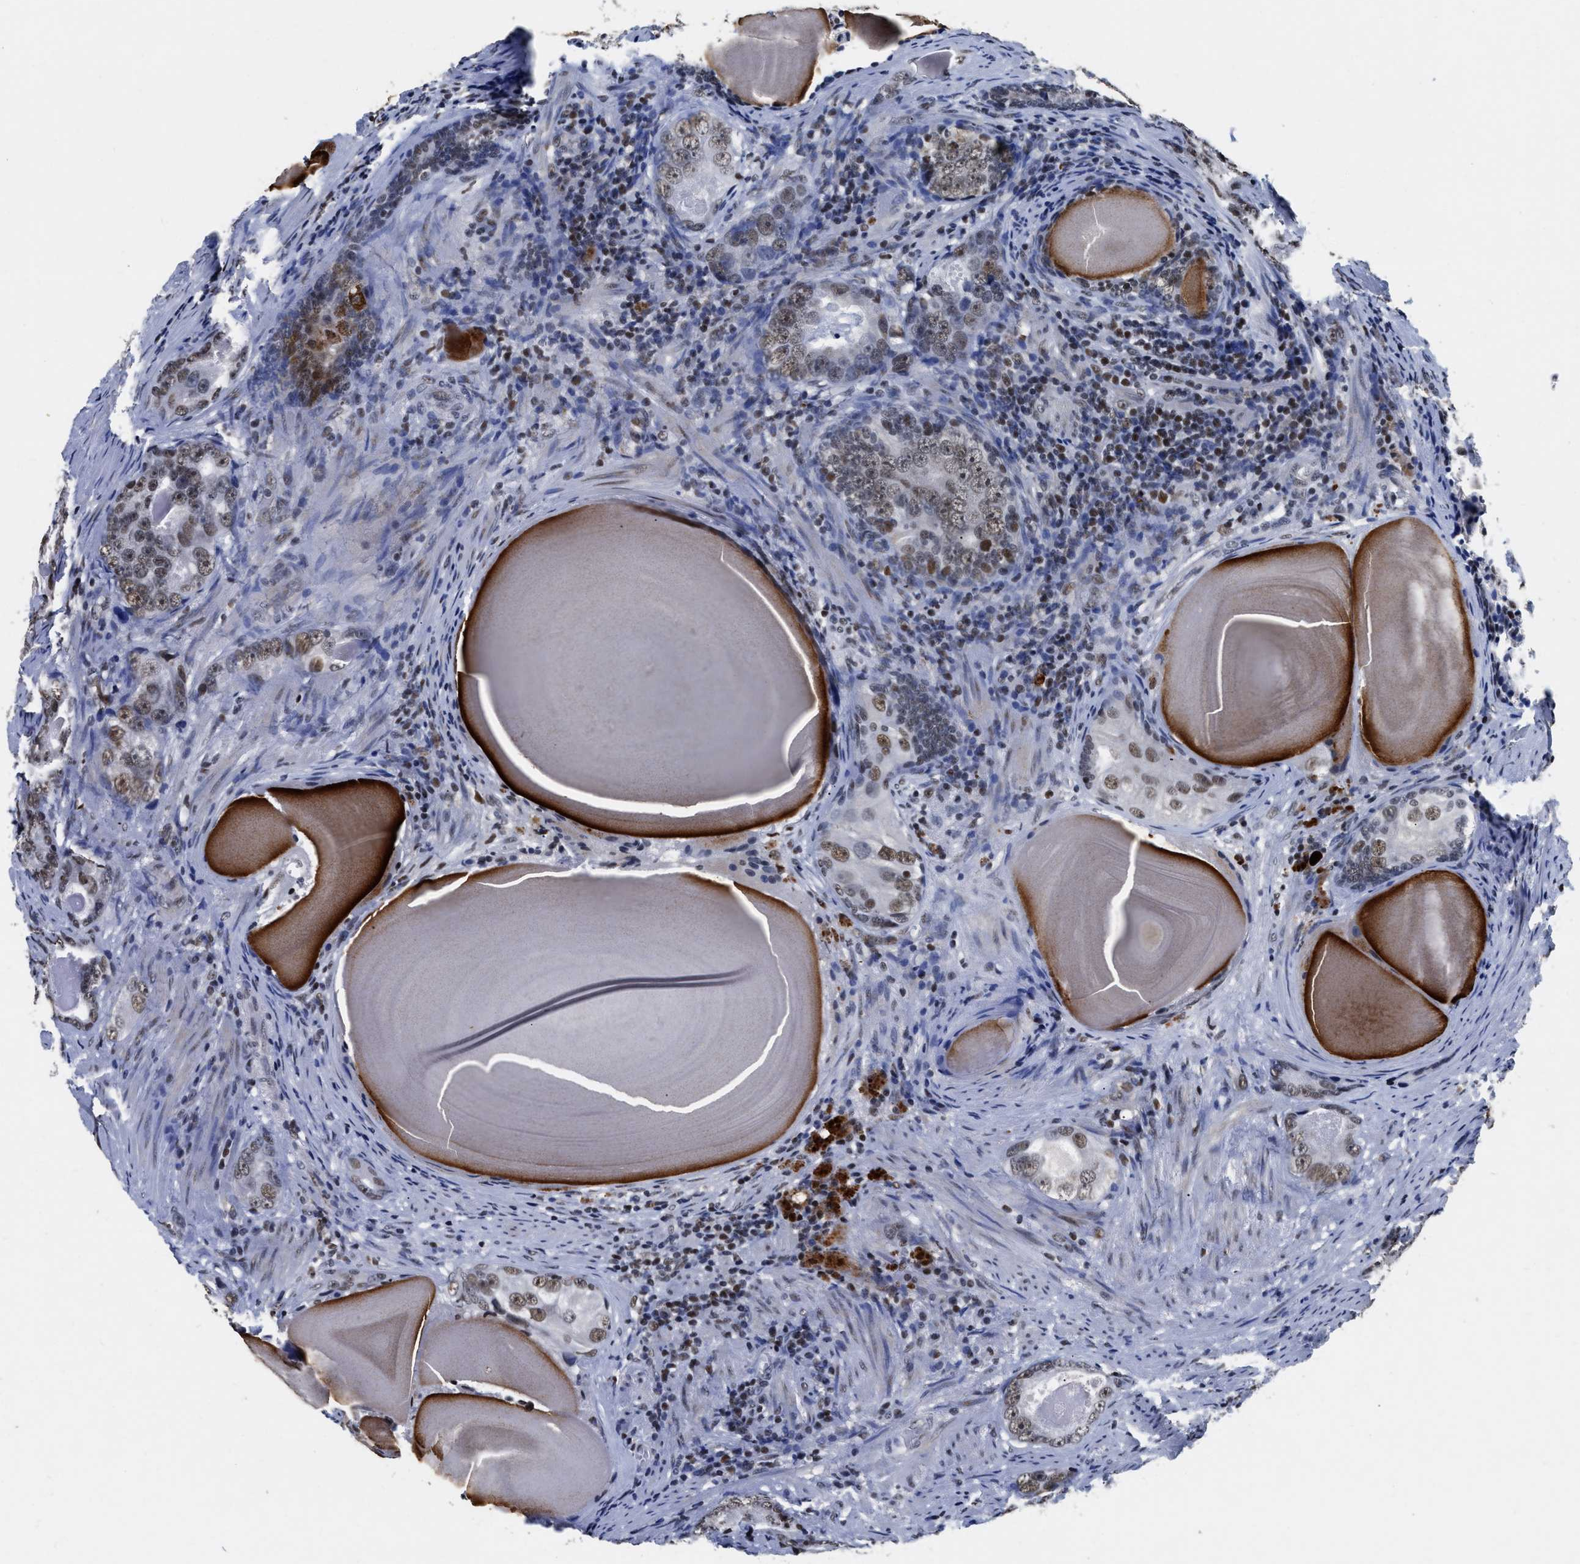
{"staining": {"intensity": "weak", "quantity": ">75%", "location": "nuclear"}, "tissue": "prostate cancer", "cell_type": "Tumor cells", "image_type": "cancer", "snomed": [{"axis": "morphology", "description": "Adenocarcinoma, High grade"}, {"axis": "topography", "description": "Prostate"}], "caption": "Immunohistochemistry (IHC) of human prostate cancer reveals low levels of weak nuclear expression in about >75% of tumor cells.", "gene": "CCNE1", "patient": {"sex": "male", "age": 66}}